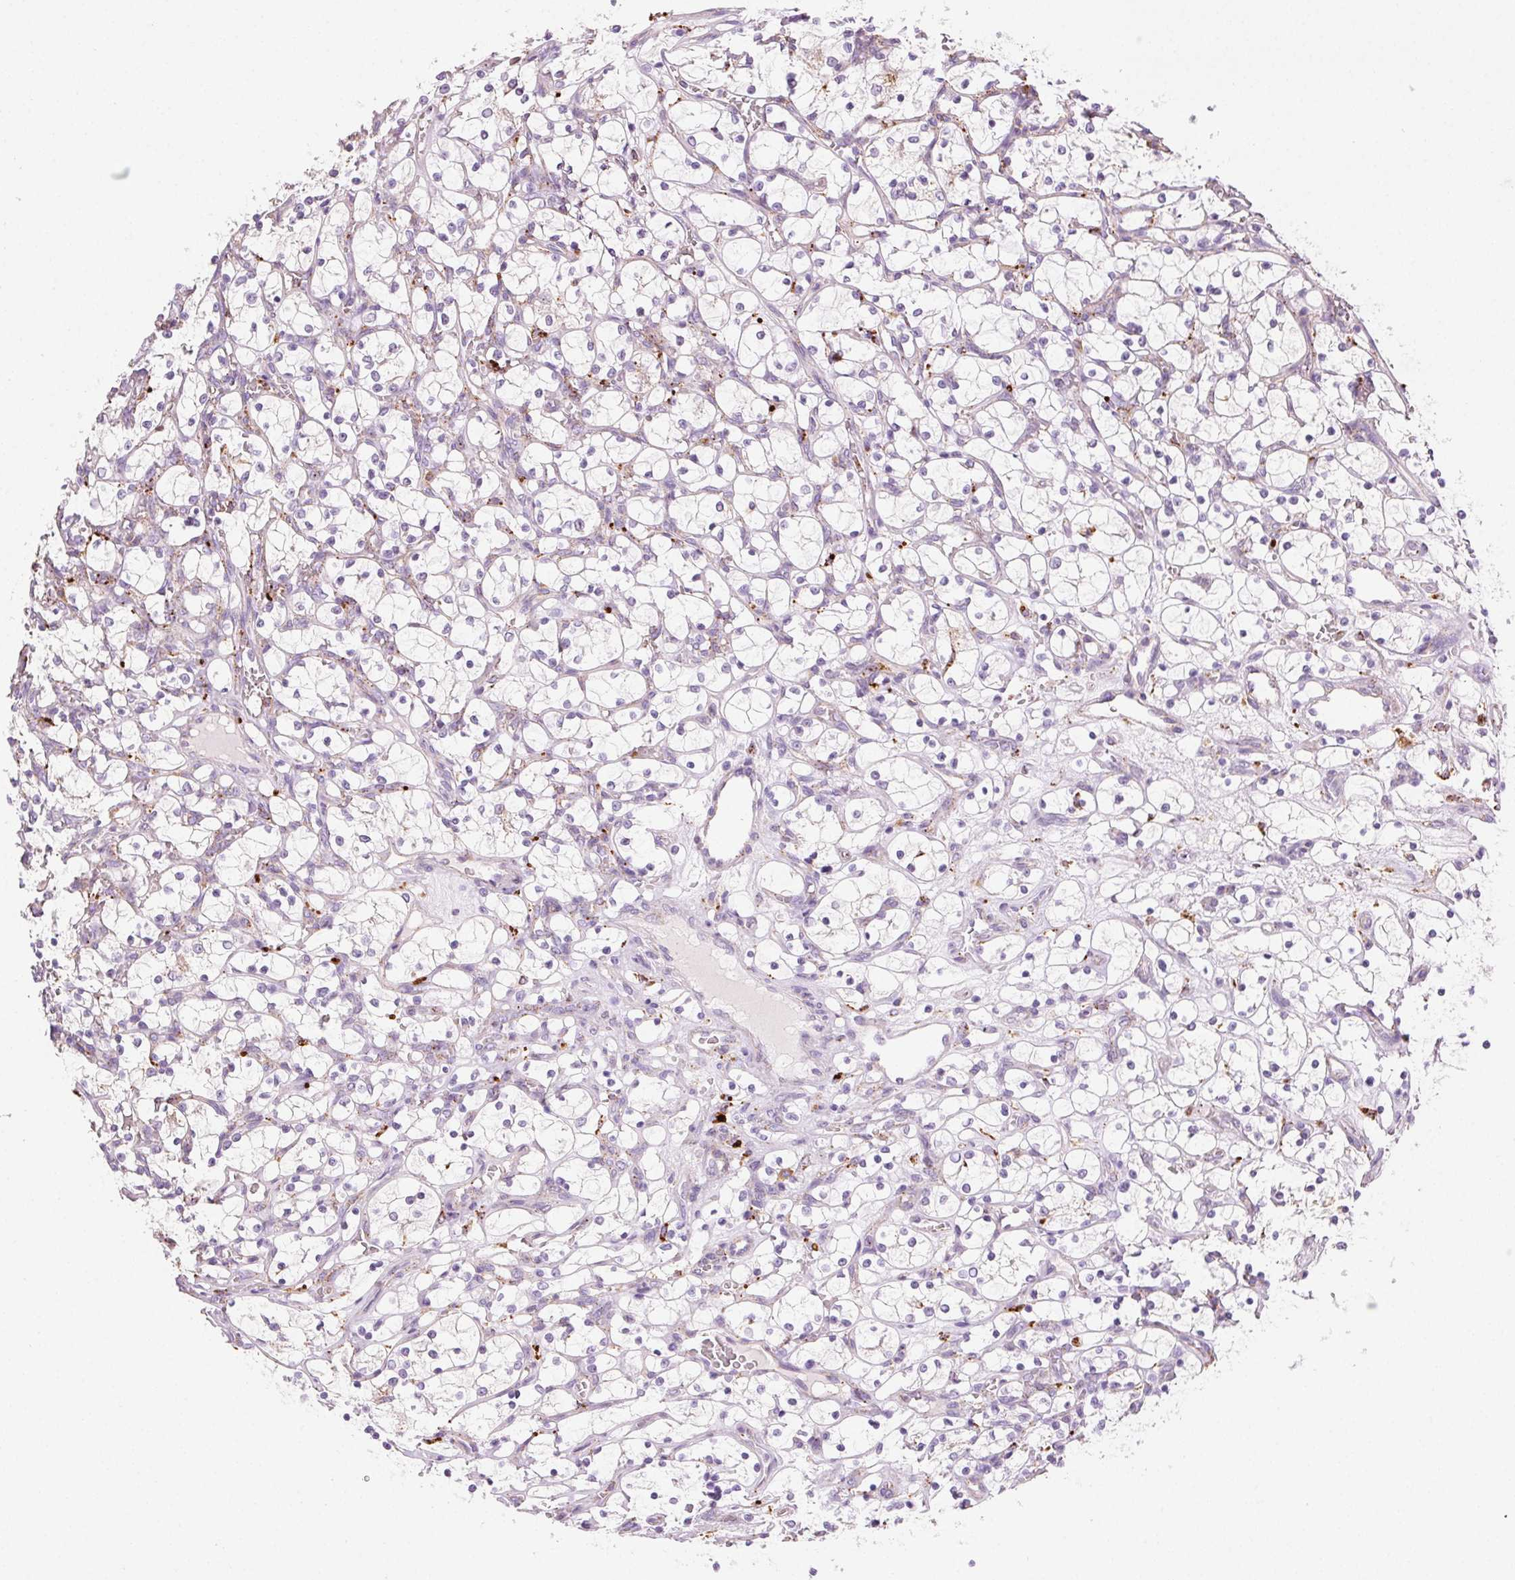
{"staining": {"intensity": "negative", "quantity": "none", "location": "none"}, "tissue": "renal cancer", "cell_type": "Tumor cells", "image_type": "cancer", "snomed": [{"axis": "morphology", "description": "Adenocarcinoma, NOS"}, {"axis": "topography", "description": "Kidney"}], "caption": "Protein analysis of adenocarcinoma (renal) displays no significant staining in tumor cells.", "gene": "SCPEP1", "patient": {"sex": "female", "age": 69}}